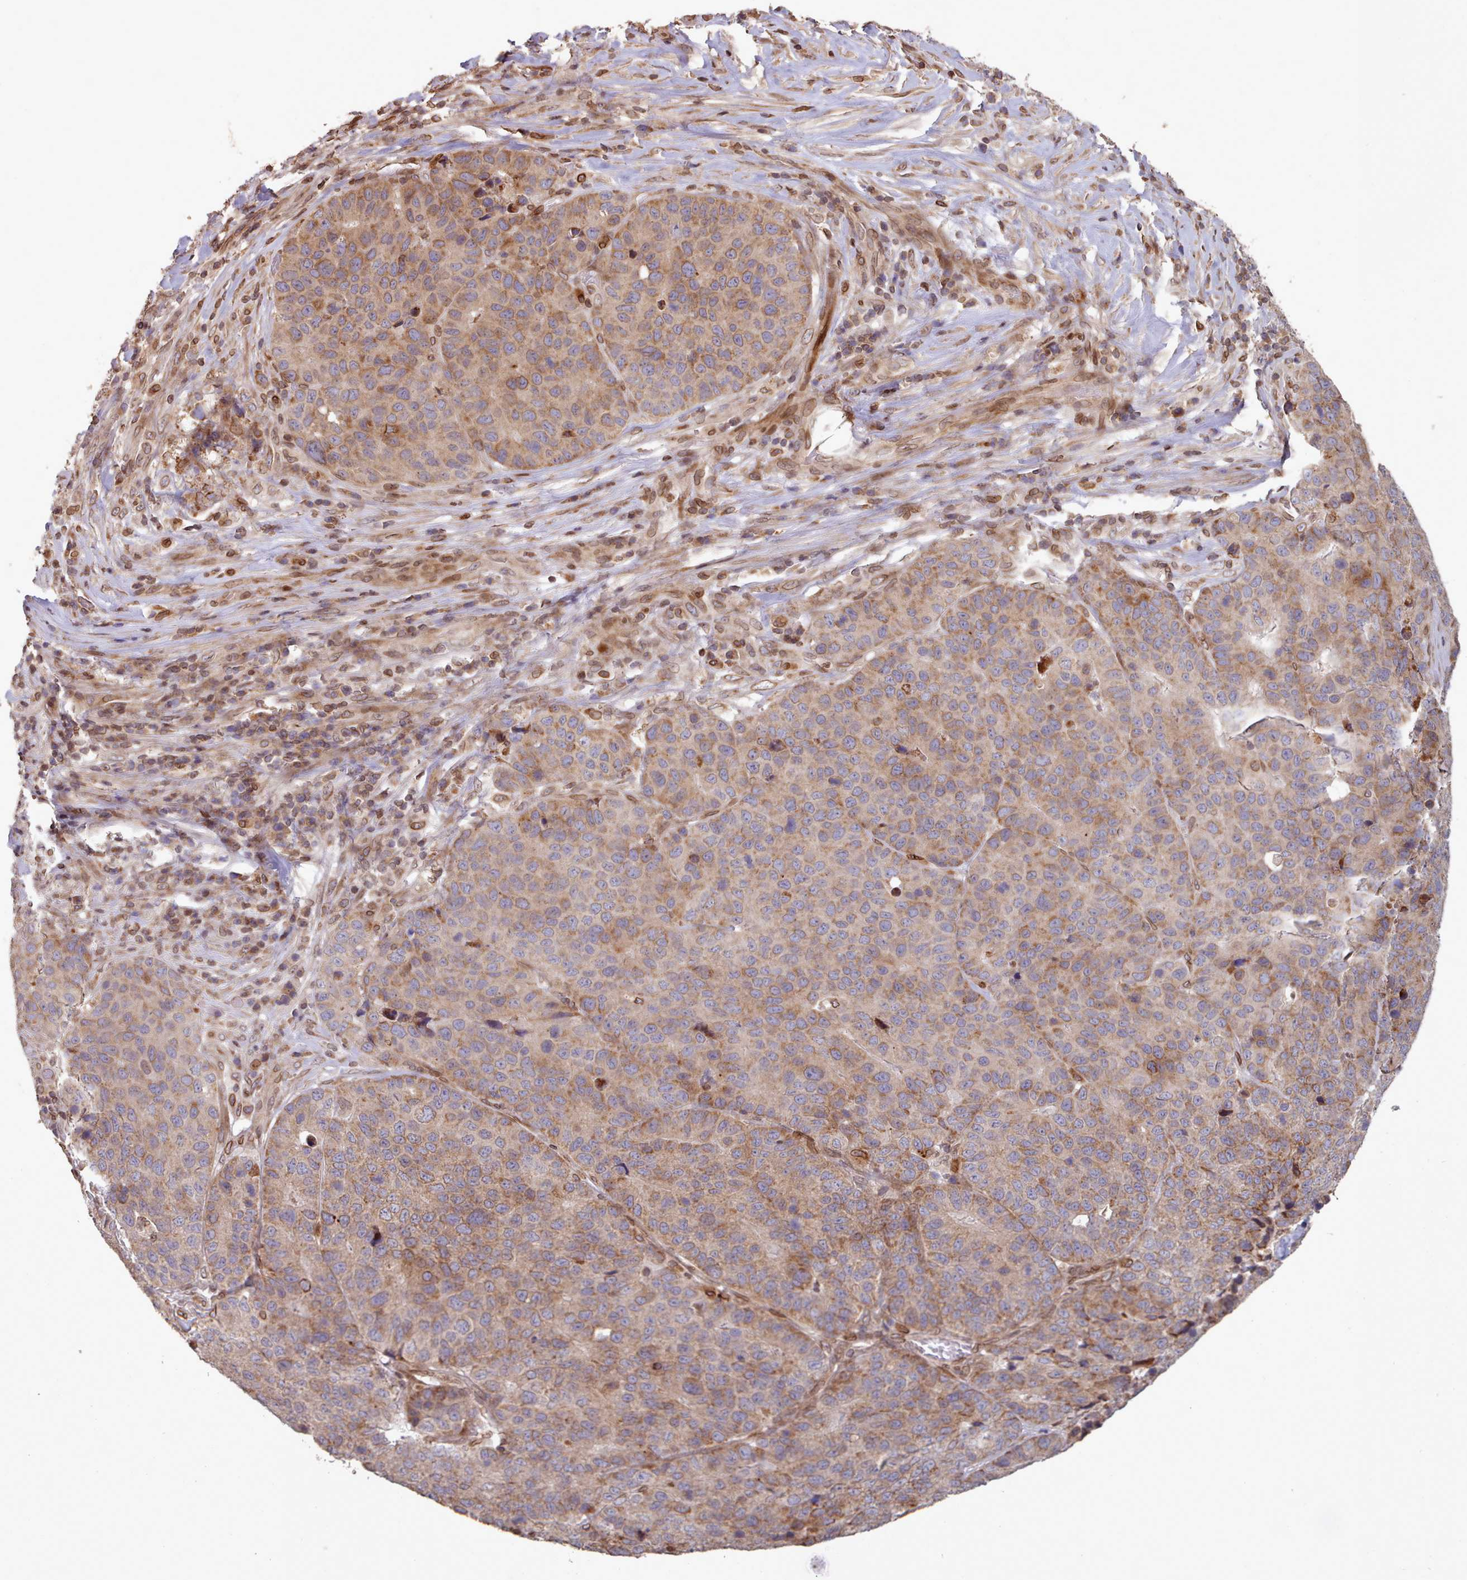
{"staining": {"intensity": "moderate", "quantity": ">75%", "location": "cytoplasmic/membranous"}, "tissue": "stomach cancer", "cell_type": "Tumor cells", "image_type": "cancer", "snomed": [{"axis": "morphology", "description": "Adenocarcinoma, NOS"}, {"axis": "topography", "description": "Stomach"}], "caption": "IHC (DAB (3,3'-diaminobenzidine)) staining of stomach adenocarcinoma reveals moderate cytoplasmic/membranous protein staining in approximately >75% of tumor cells. (DAB (3,3'-diaminobenzidine) IHC, brown staining for protein, blue staining for nuclei).", "gene": "TOR1AIP1", "patient": {"sex": "male", "age": 71}}